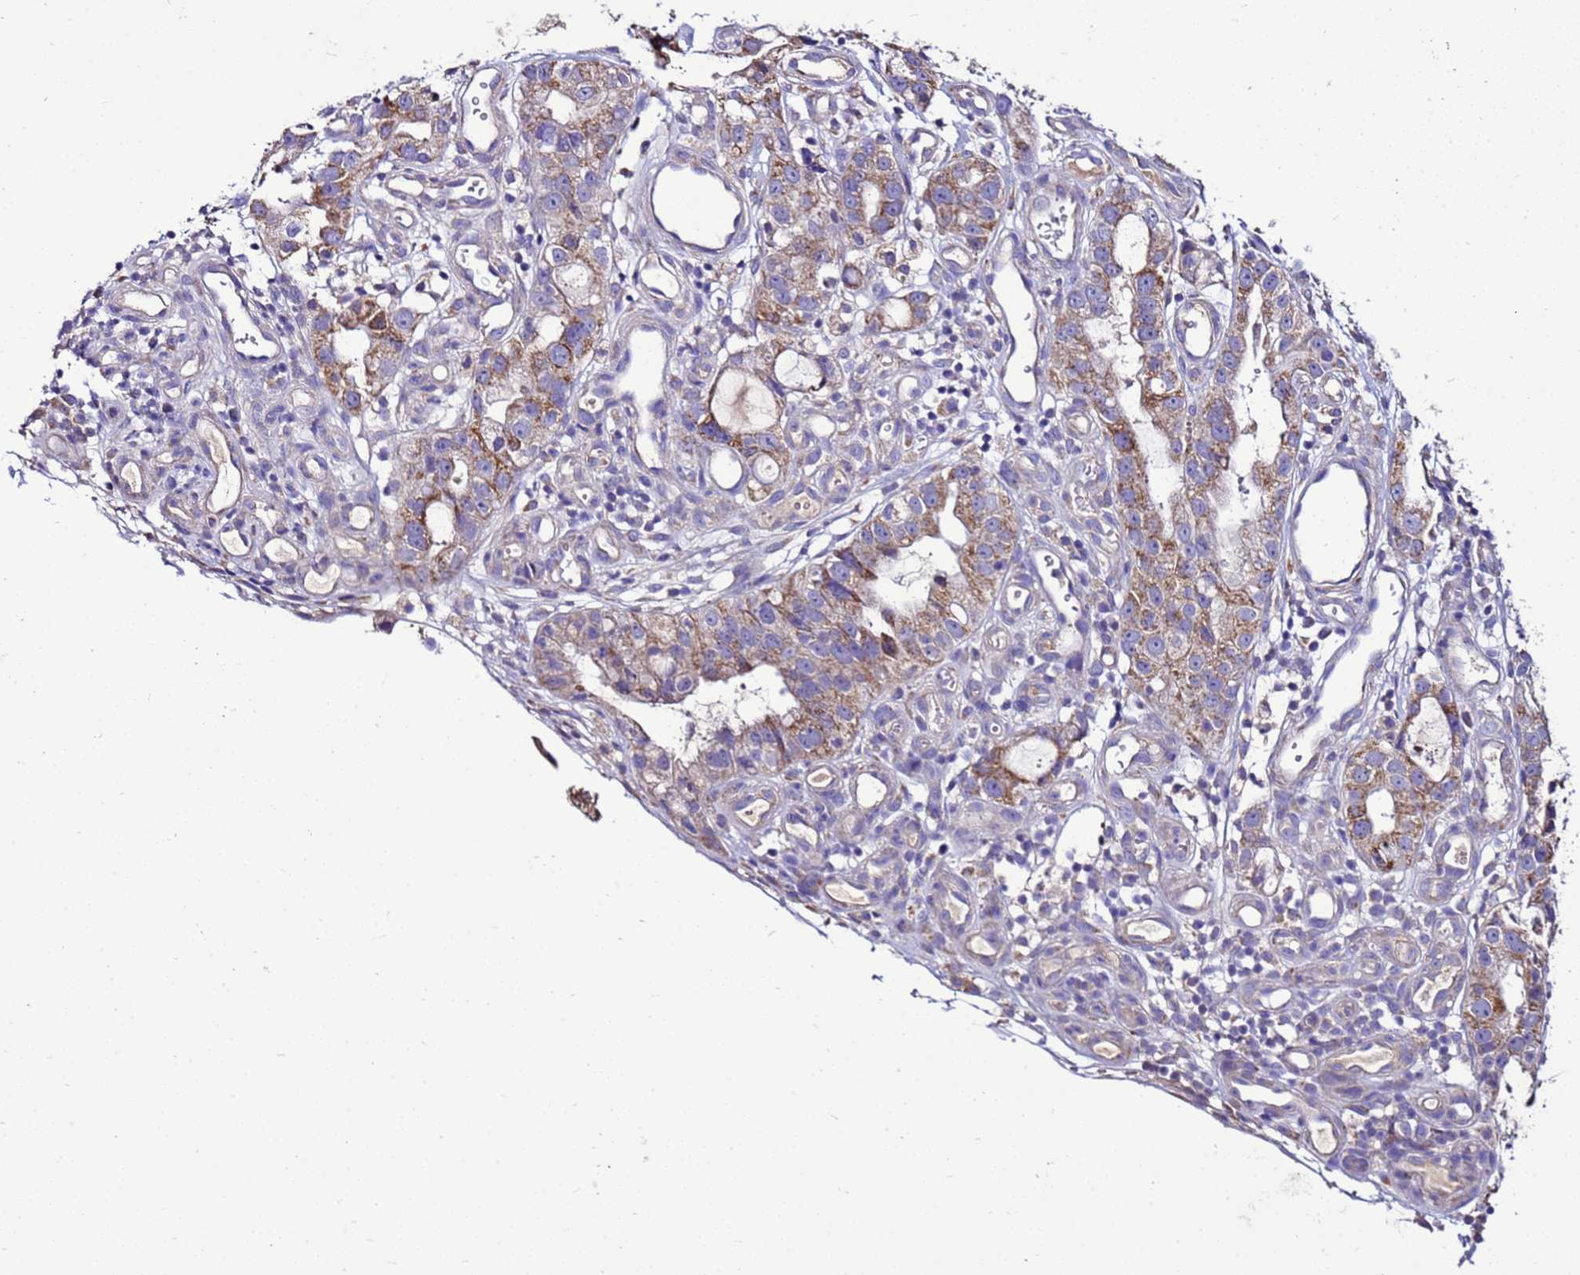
{"staining": {"intensity": "moderate", "quantity": ">75%", "location": "cytoplasmic/membranous"}, "tissue": "stomach cancer", "cell_type": "Tumor cells", "image_type": "cancer", "snomed": [{"axis": "morphology", "description": "Adenocarcinoma, NOS"}, {"axis": "topography", "description": "Stomach"}], "caption": "Protein analysis of stomach cancer tissue displays moderate cytoplasmic/membranous expression in about >75% of tumor cells.", "gene": "ANTKMT", "patient": {"sex": "male", "age": 55}}